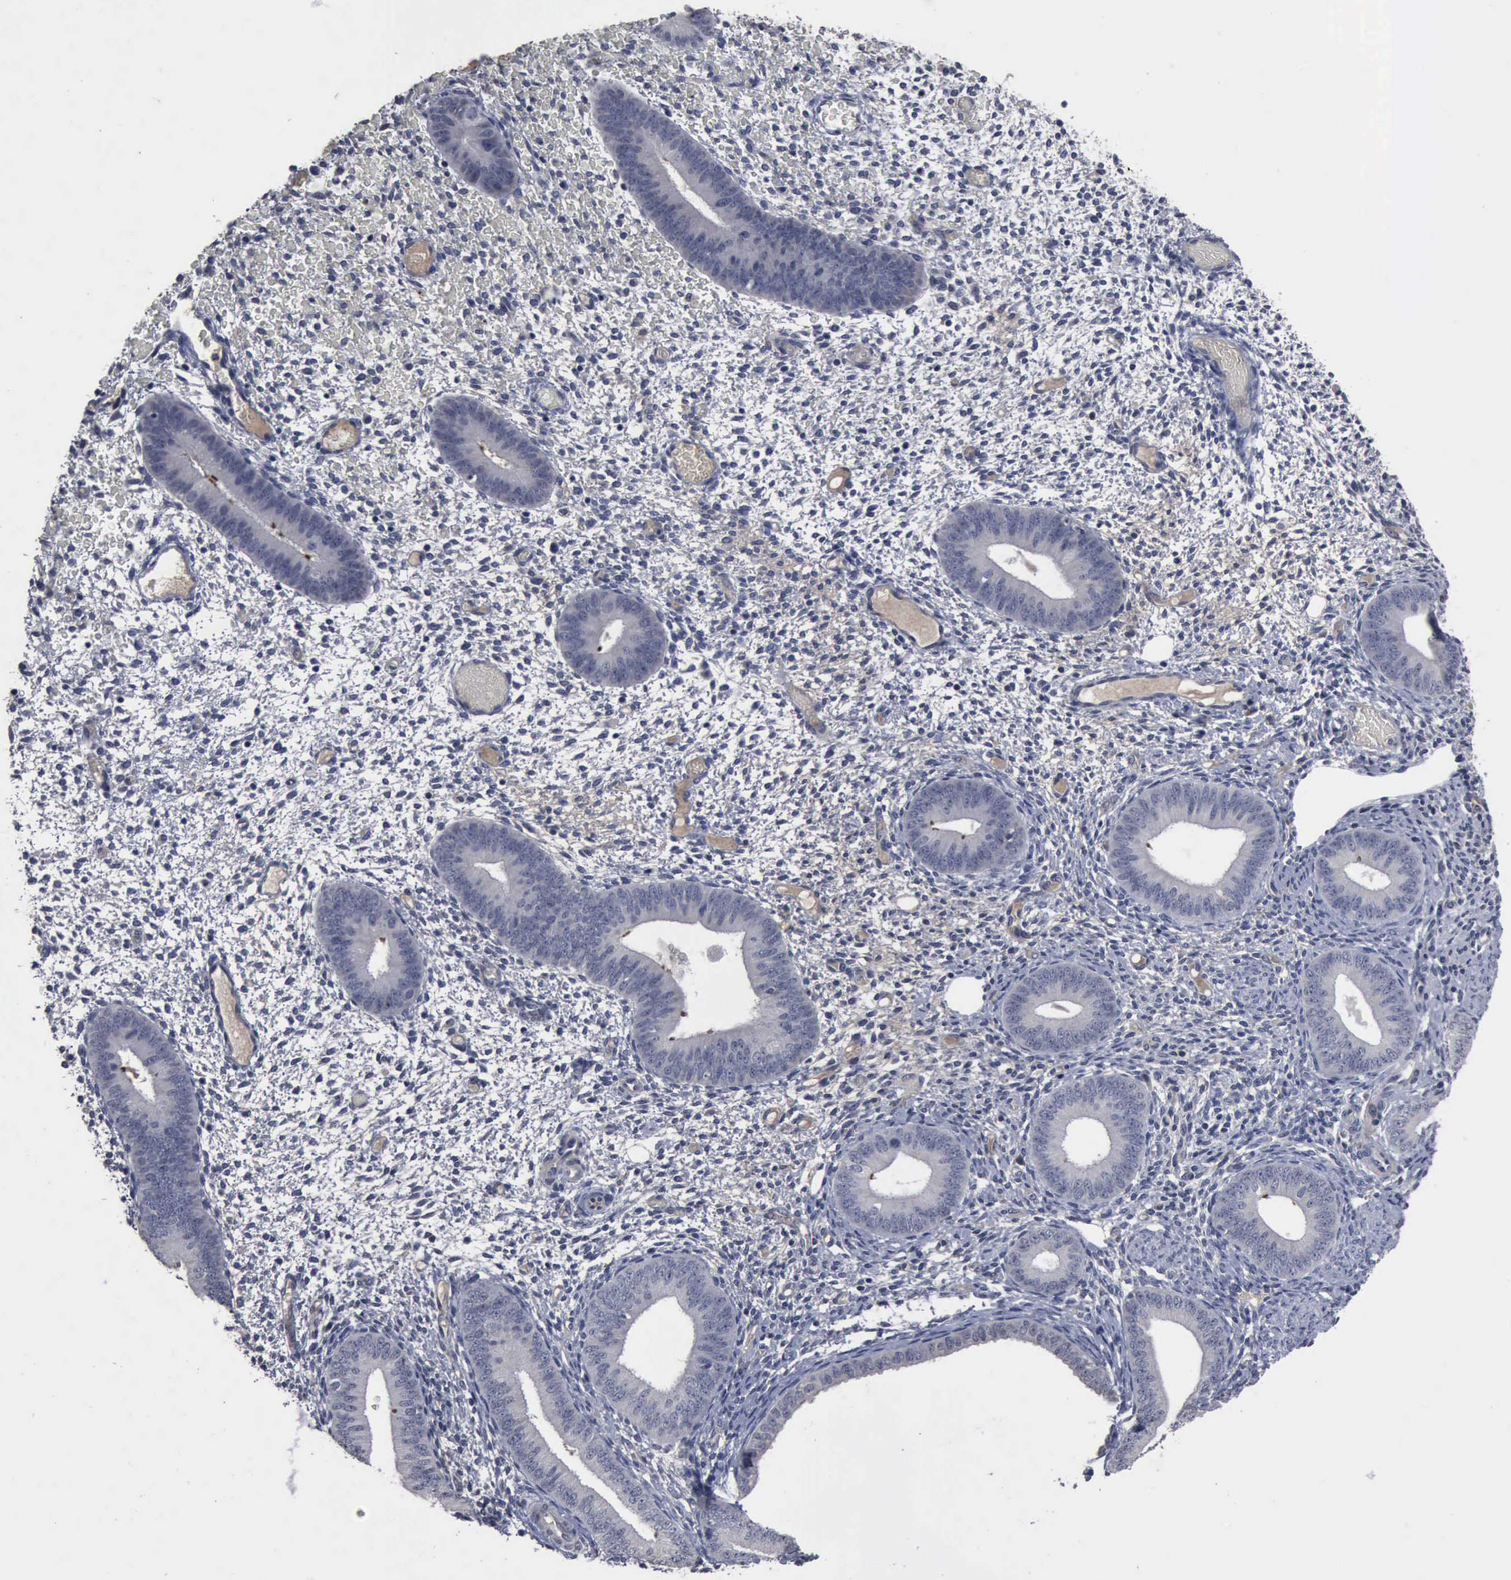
{"staining": {"intensity": "negative", "quantity": "none", "location": "none"}, "tissue": "endometrium", "cell_type": "Cells in endometrial stroma", "image_type": "normal", "snomed": [{"axis": "morphology", "description": "Normal tissue, NOS"}, {"axis": "topography", "description": "Endometrium"}], "caption": "A photomicrograph of endometrium stained for a protein displays no brown staining in cells in endometrial stroma. The staining is performed using DAB brown chromogen with nuclei counter-stained in using hematoxylin.", "gene": "MYO18B", "patient": {"sex": "female", "age": 42}}